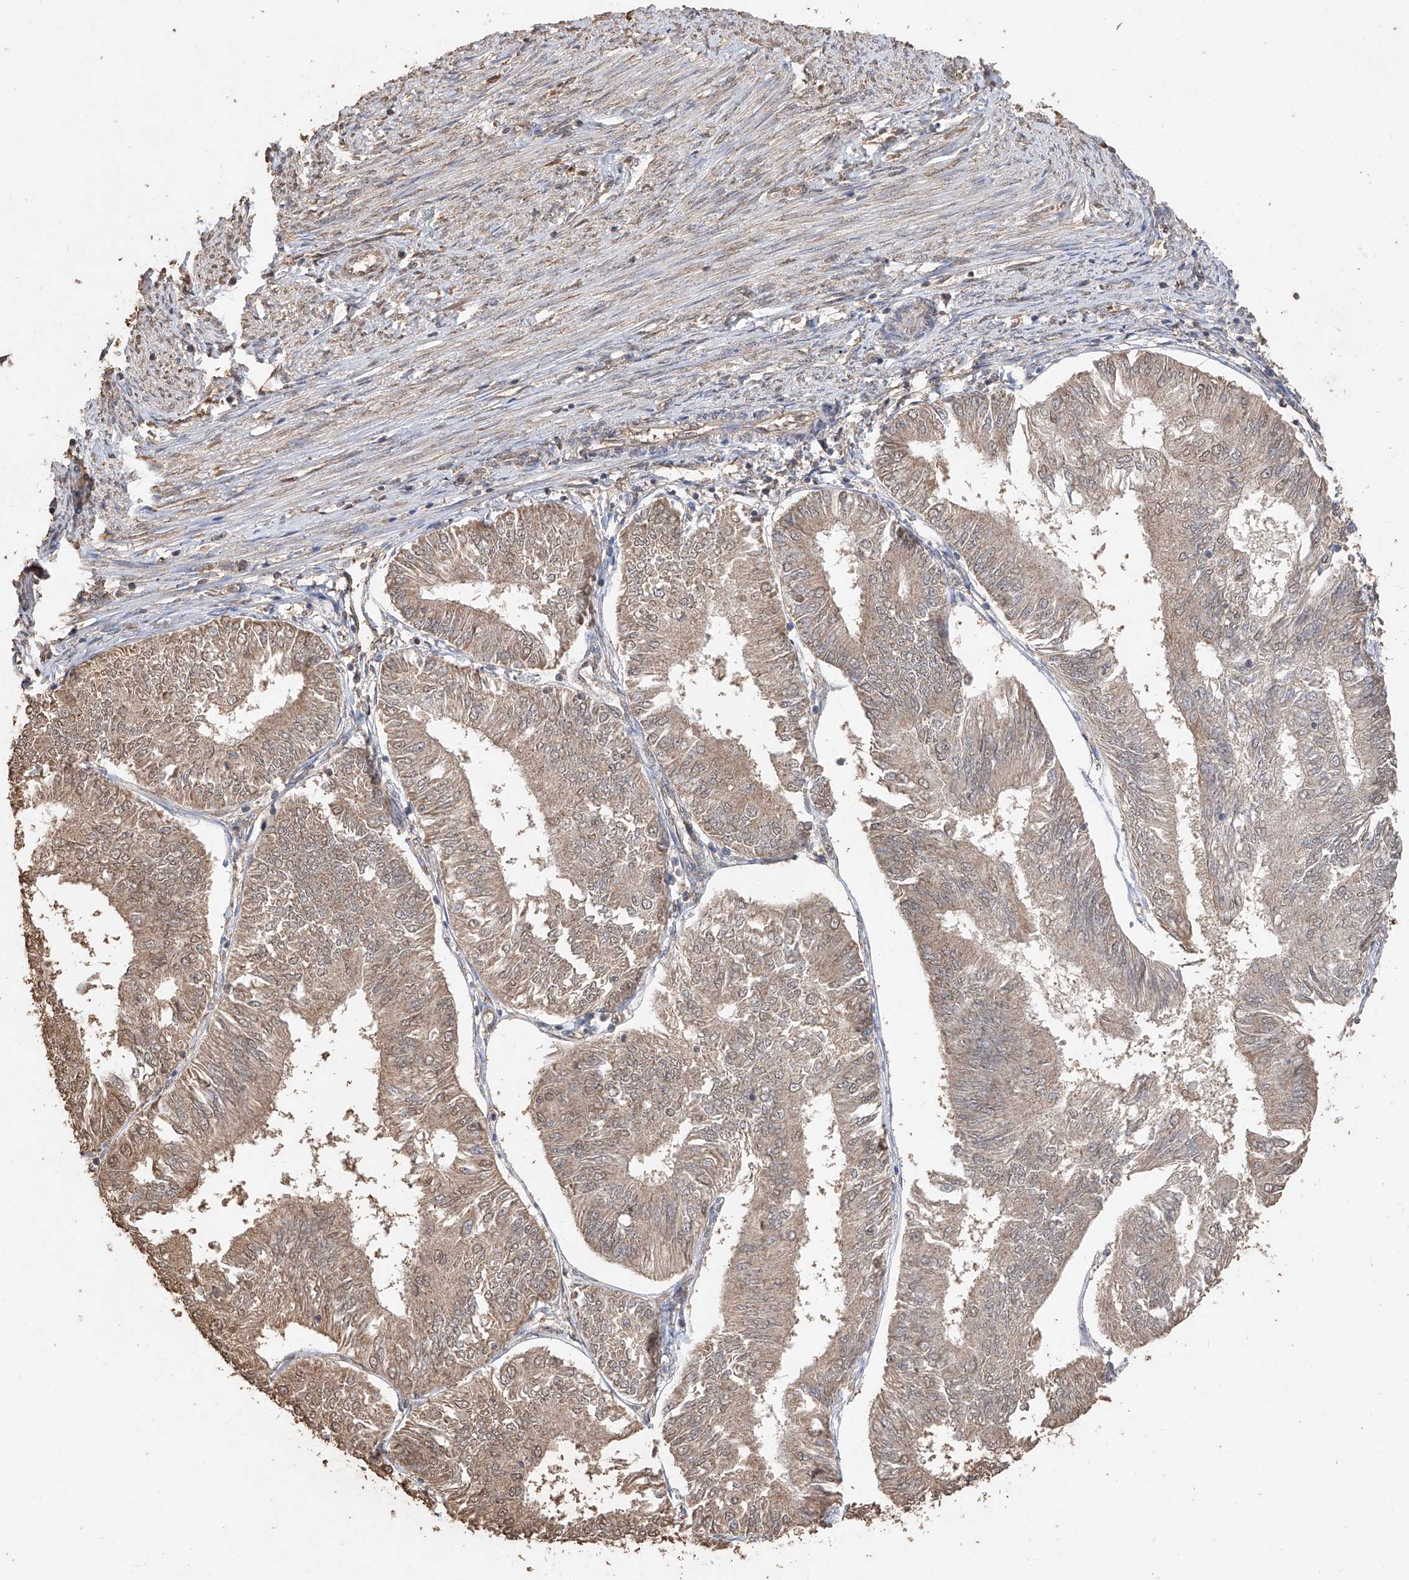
{"staining": {"intensity": "moderate", "quantity": ">75%", "location": "cytoplasmic/membranous"}, "tissue": "endometrial cancer", "cell_type": "Tumor cells", "image_type": "cancer", "snomed": [{"axis": "morphology", "description": "Adenocarcinoma, NOS"}, {"axis": "topography", "description": "Endometrium"}], "caption": "Human endometrial cancer stained with a brown dye demonstrates moderate cytoplasmic/membranous positive staining in approximately >75% of tumor cells.", "gene": "ELOVL1", "patient": {"sex": "female", "age": 58}}